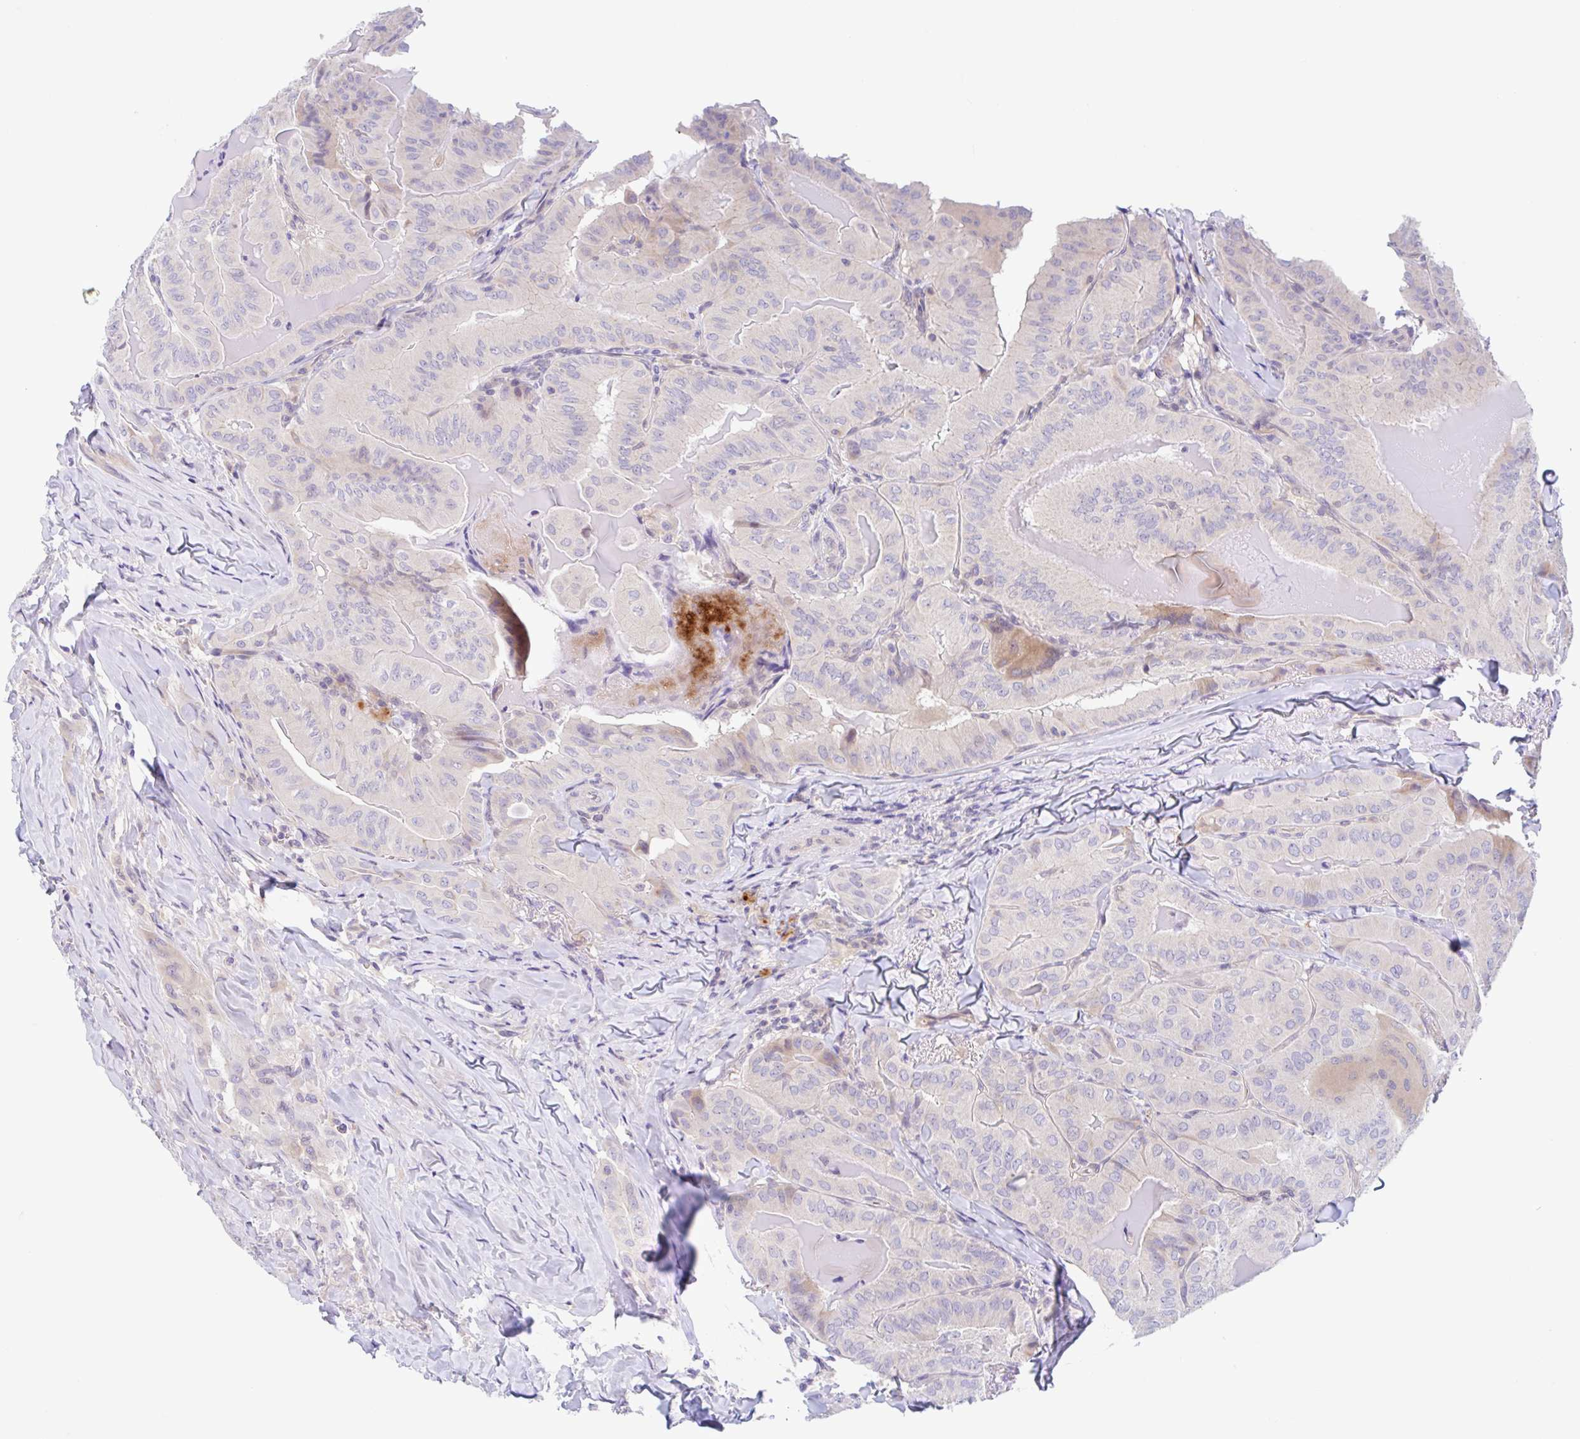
{"staining": {"intensity": "negative", "quantity": "none", "location": "none"}, "tissue": "thyroid cancer", "cell_type": "Tumor cells", "image_type": "cancer", "snomed": [{"axis": "morphology", "description": "Papillary adenocarcinoma, NOS"}, {"axis": "topography", "description": "Thyroid gland"}], "caption": "Immunohistochemical staining of thyroid papillary adenocarcinoma shows no significant staining in tumor cells. (DAB IHC with hematoxylin counter stain).", "gene": "TMEM86A", "patient": {"sex": "female", "age": 68}}